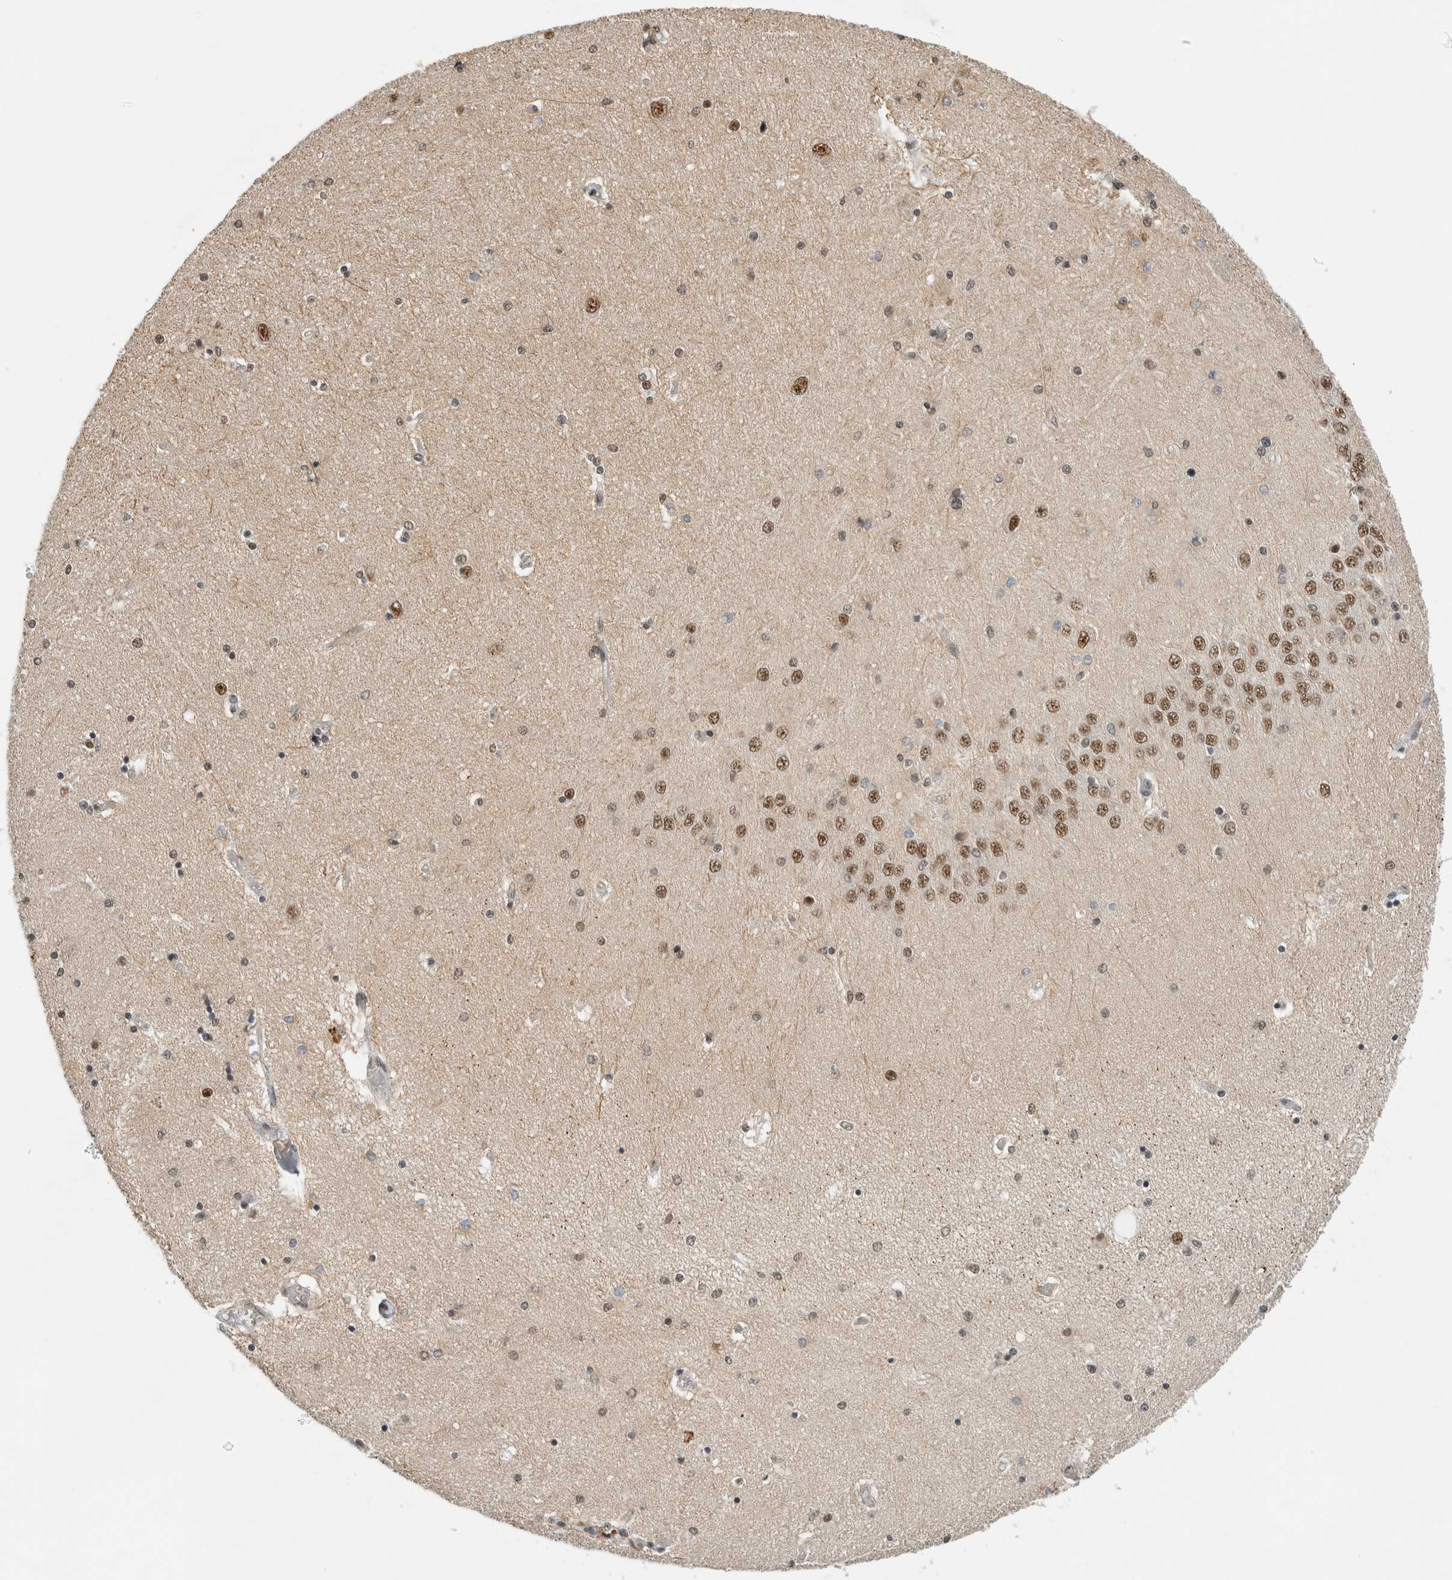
{"staining": {"intensity": "strong", "quantity": "<25%", "location": "nuclear"}, "tissue": "hippocampus", "cell_type": "Glial cells", "image_type": "normal", "snomed": [{"axis": "morphology", "description": "Normal tissue, NOS"}, {"axis": "topography", "description": "Hippocampus"}], "caption": "DAB immunohistochemical staining of normal hippocampus exhibits strong nuclear protein expression in approximately <25% of glial cells.", "gene": "NCAPG2", "patient": {"sex": "female", "age": 54}}